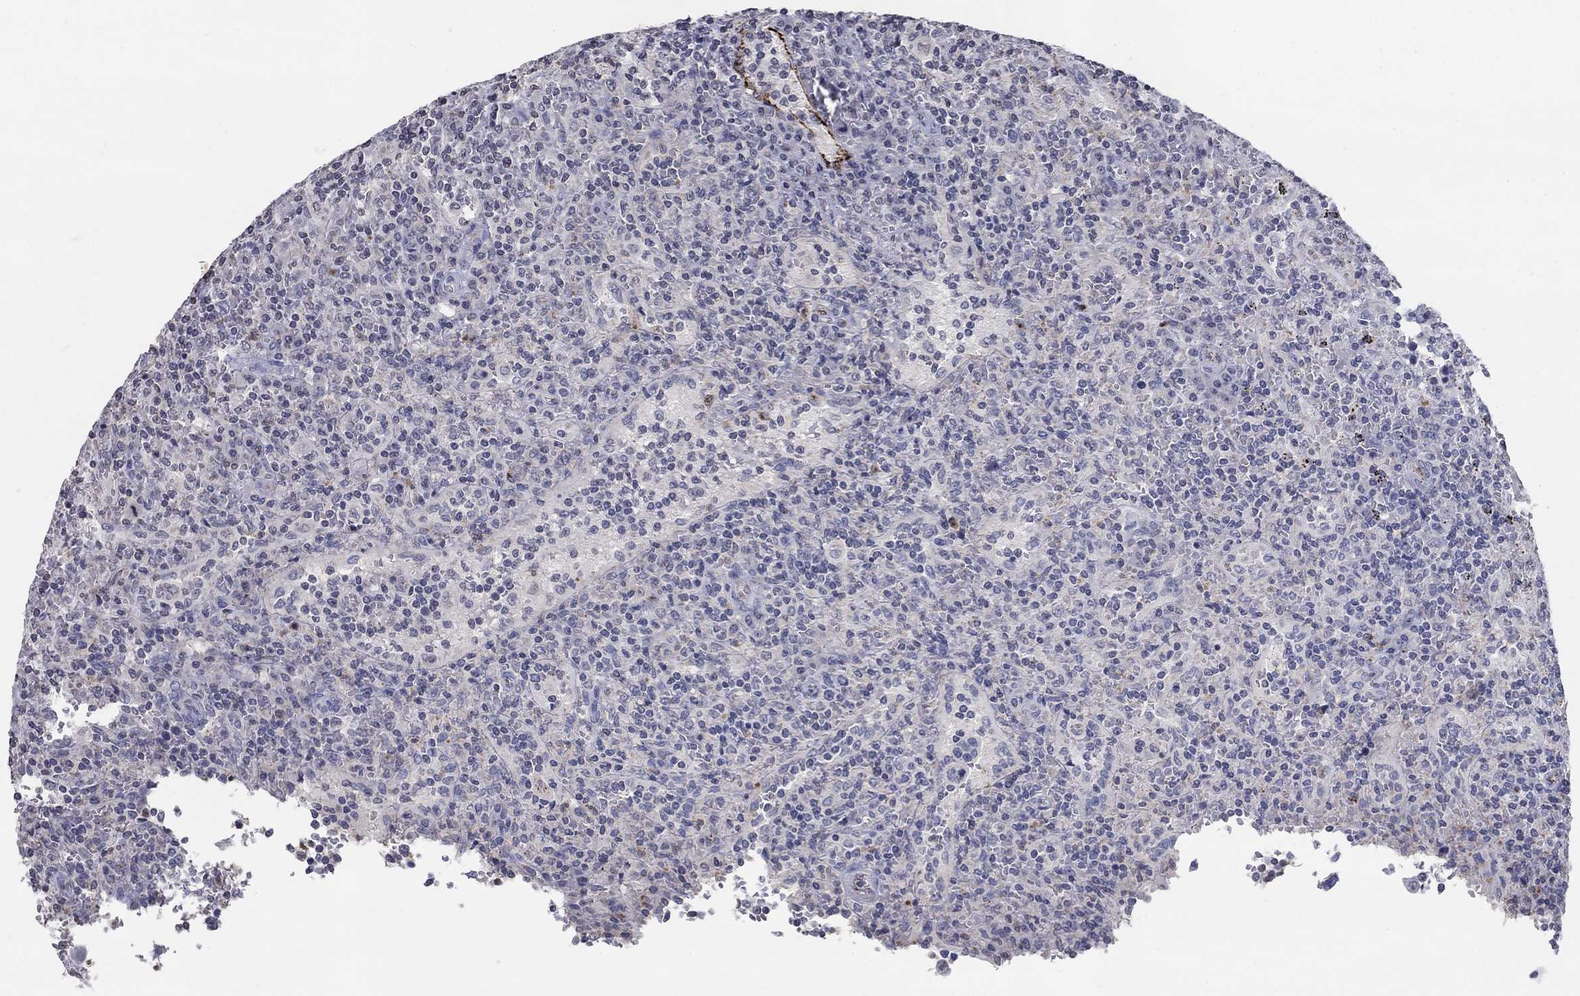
{"staining": {"intensity": "negative", "quantity": "none", "location": "none"}, "tissue": "lymphoma", "cell_type": "Tumor cells", "image_type": "cancer", "snomed": [{"axis": "morphology", "description": "Malignant lymphoma, non-Hodgkin's type, Low grade"}, {"axis": "topography", "description": "Spleen"}], "caption": "This is a micrograph of immunohistochemistry staining of malignant lymphoma, non-Hodgkin's type (low-grade), which shows no expression in tumor cells. (Stains: DAB (3,3'-diaminobenzidine) immunohistochemistry with hematoxylin counter stain, Microscopy: brightfield microscopy at high magnification).", "gene": "TINAG", "patient": {"sex": "male", "age": 62}}